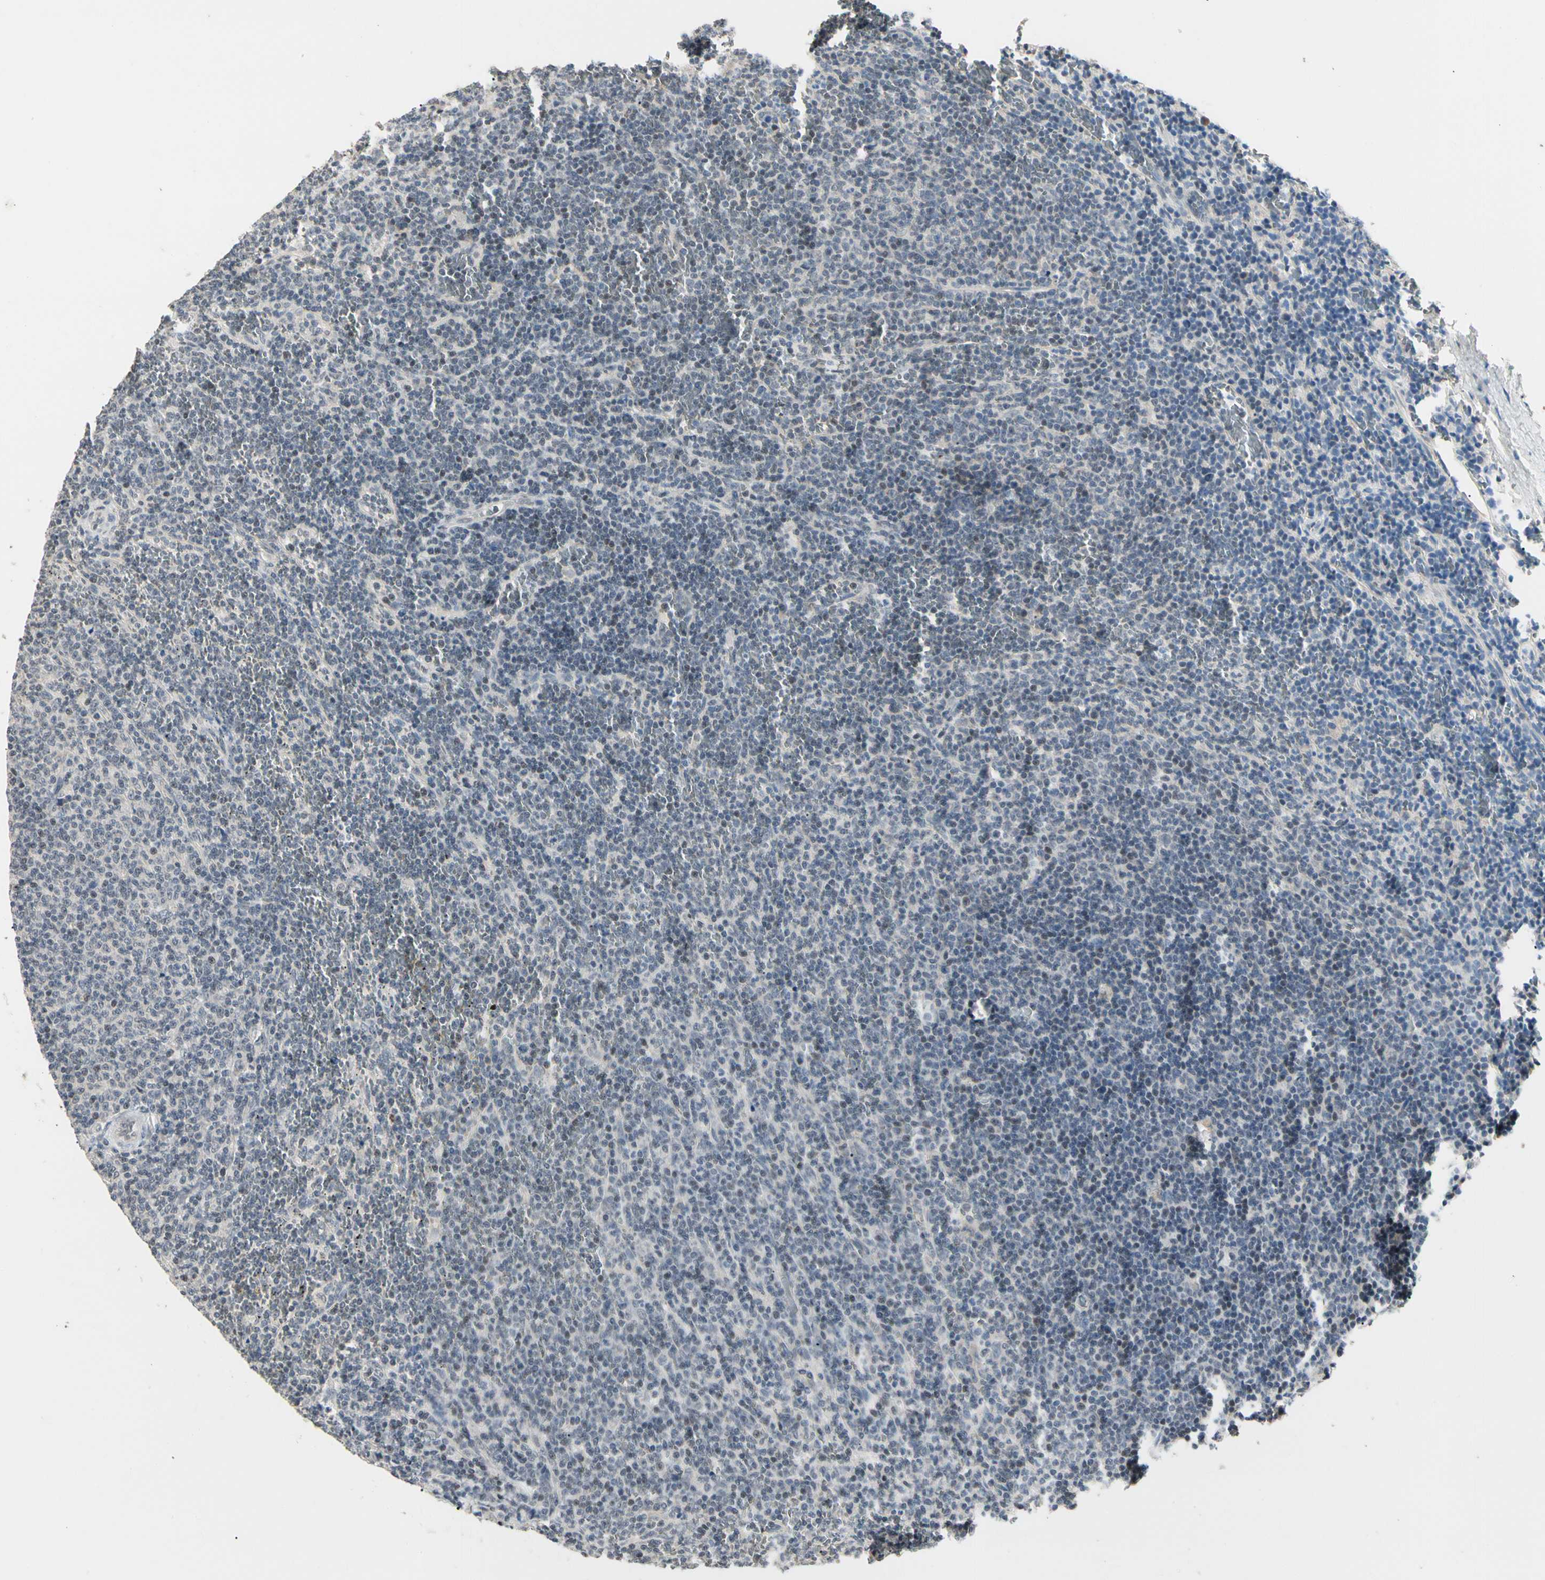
{"staining": {"intensity": "weak", "quantity": "<25%", "location": "nuclear"}, "tissue": "lymphoma", "cell_type": "Tumor cells", "image_type": "cancer", "snomed": [{"axis": "morphology", "description": "Malignant lymphoma, non-Hodgkin's type, Low grade"}, {"axis": "topography", "description": "Spleen"}], "caption": "An immunohistochemistry (IHC) micrograph of lymphoma is shown. There is no staining in tumor cells of lymphoma.", "gene": "GREM1", "patient": {"sex": "female", "age": 50}}